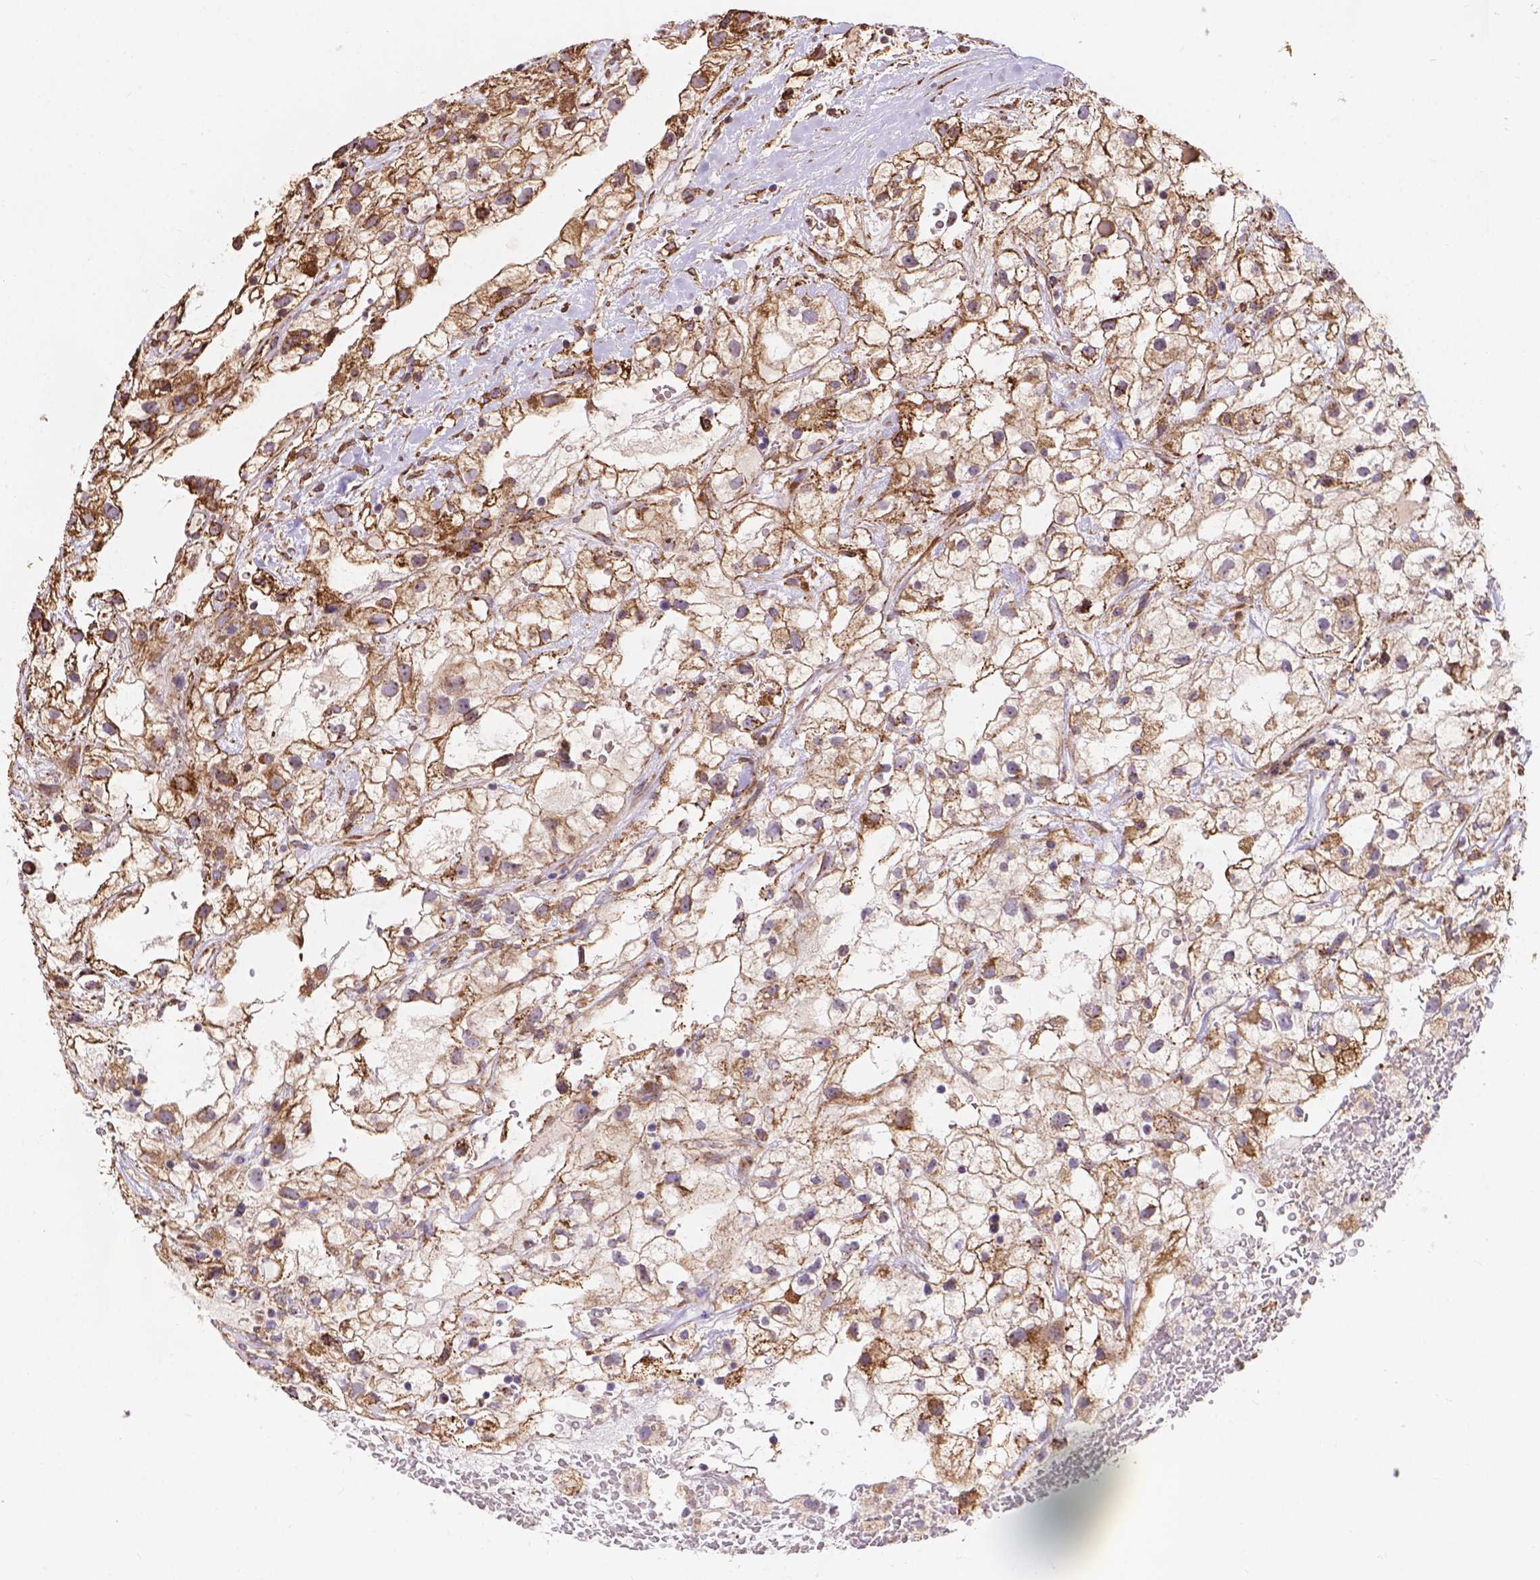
{"staining": {"intensity": "moderate", "quantity": ">75%", "location": "cytoplasmic/membranous"}, "tissue": "renal cancer", "cell_type": "Tumor cells", "image_type": "cancer", "snomed": [{"axis": "morphology", "description": "Adenocarcinoma, NOS"}, {"axis": "topography", "description": "Kidney"}], "caption": "Renal cancer stained with a protein marker reveals moderate staining in tumor cells.", "gene": "IPO11", "patient": {"sex": "male", "age": 59}}